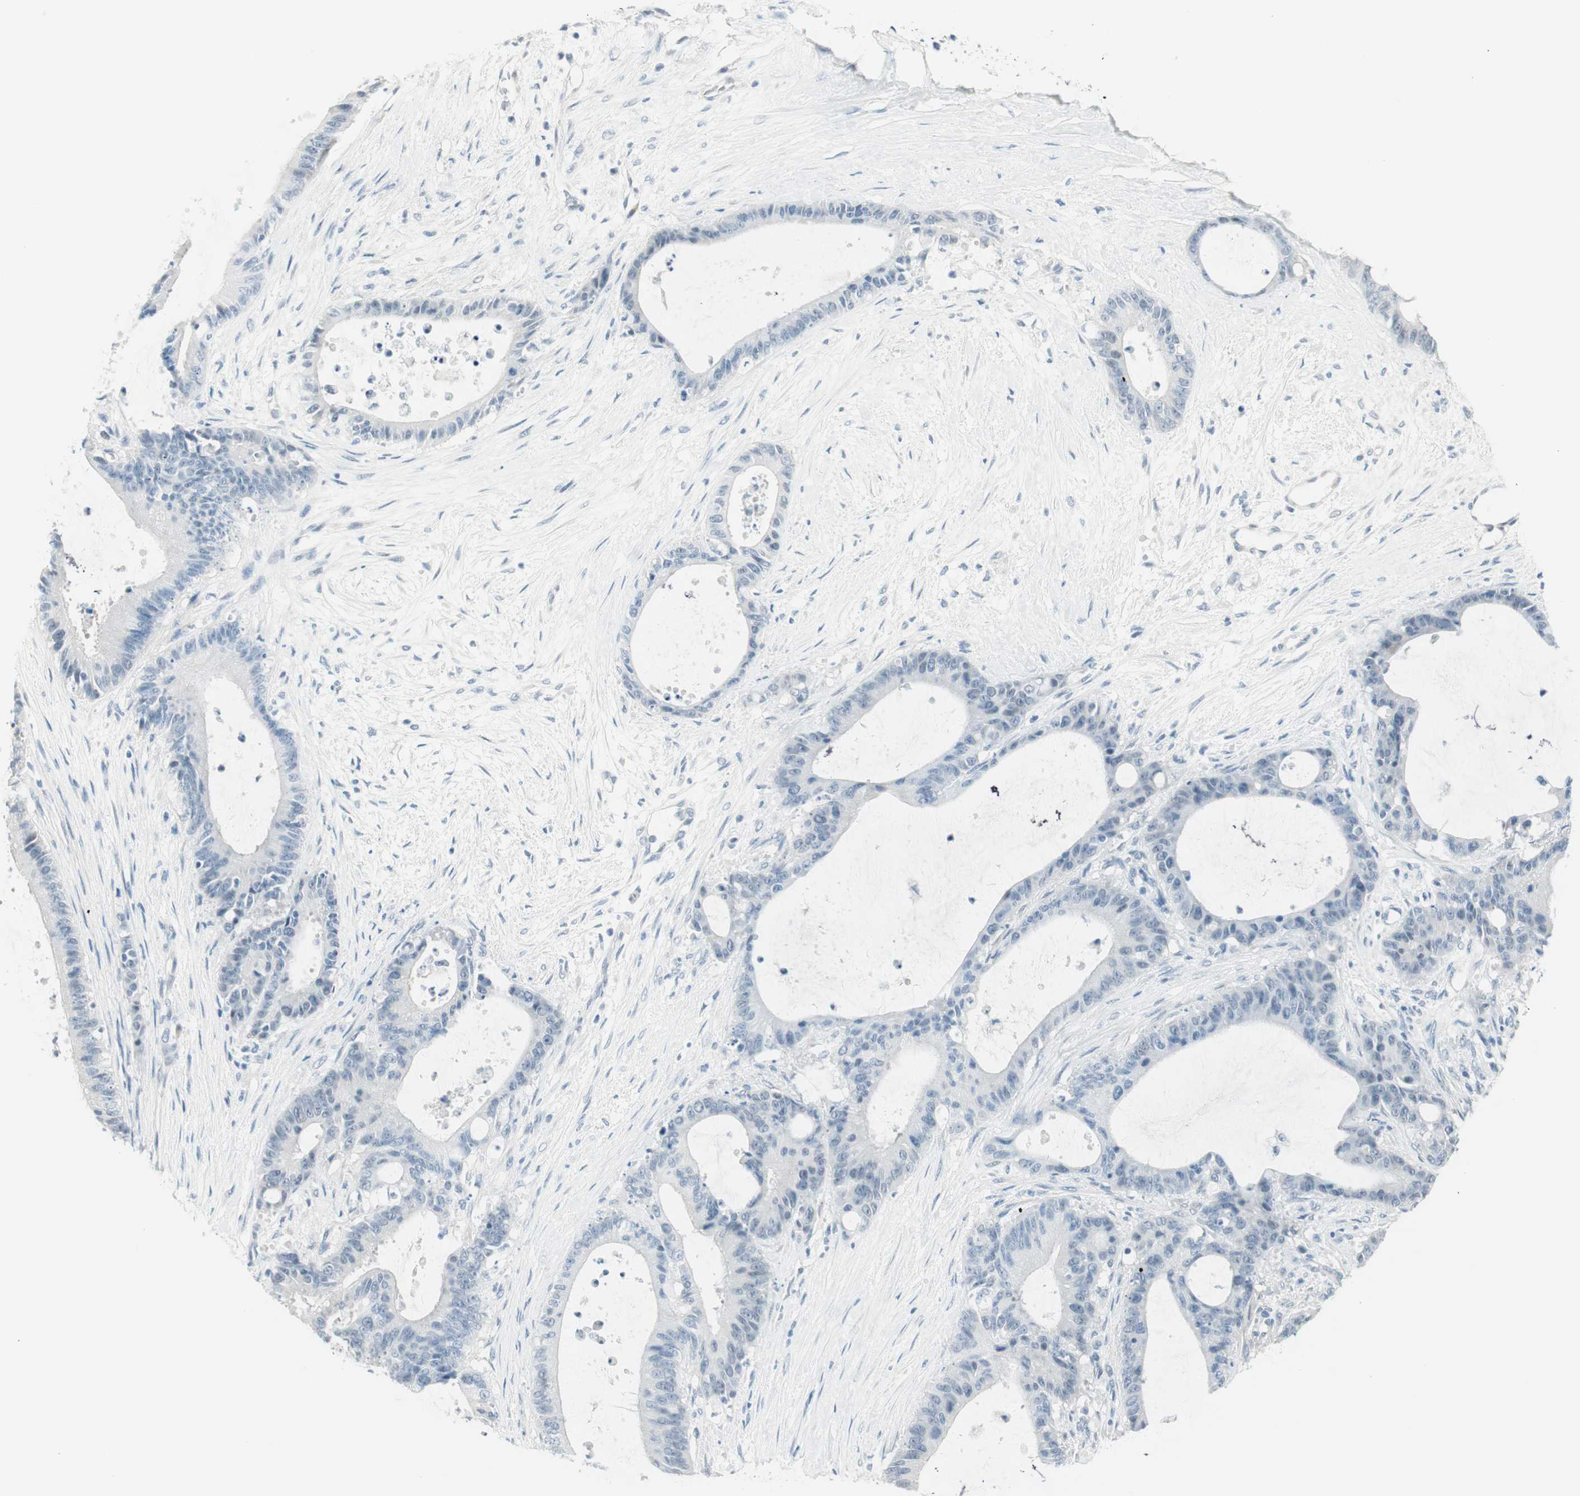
{"staining": {"intensity": "negative", "quantity": "none", "location": "none"}, "tissue": "liver cancer", "cell_type": "Tumor cells", "image_type": "cancer", "snomed": [{"axis": "morphology", "description": "Cholangiocarcinoma"}, {"axis": "topography", "description": "Liver"}], "caption": "An image of liver cholangiocarcinoma stained for a protein shows no brown staining in tumor cells.", "gene": "MLLT10", "patient": {"sex": "female", "age": 73}}